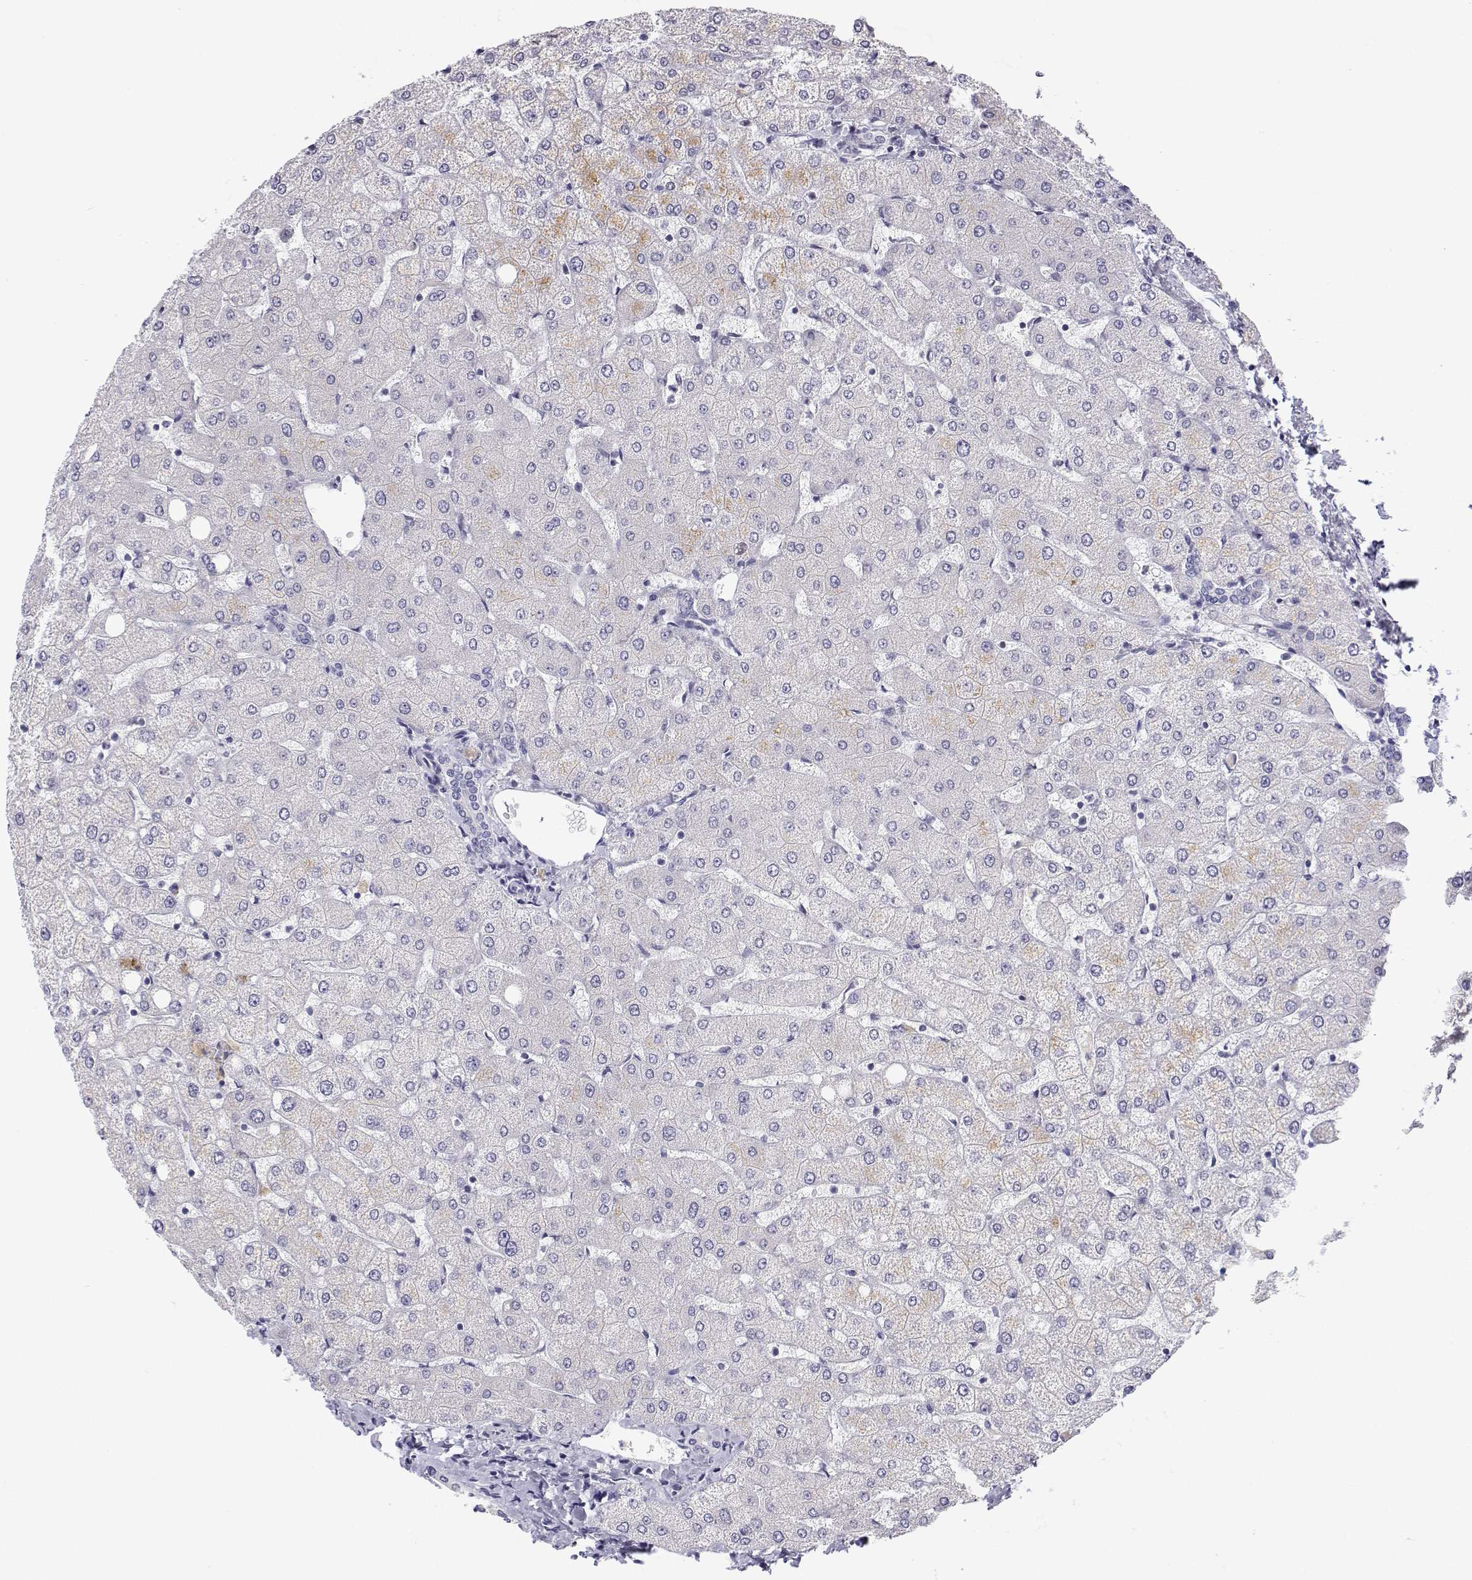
{"staining": {"intensity": "negative", "quantity": "none", "location": "none"}, "tissue": "liver", "cell_type": "Cholangiocytes", "image_type": "normal", "snomed": [{"axis": "morphology", "description": "Normal tissue, NOS"}, {"axis": "topography", "description": "Liver"}], "caption": "IHC of normal human liver displays no positivity in cholangiocytes.", "gene": "ANKRD65", "patient": {"sex": "female", "age": 54}}